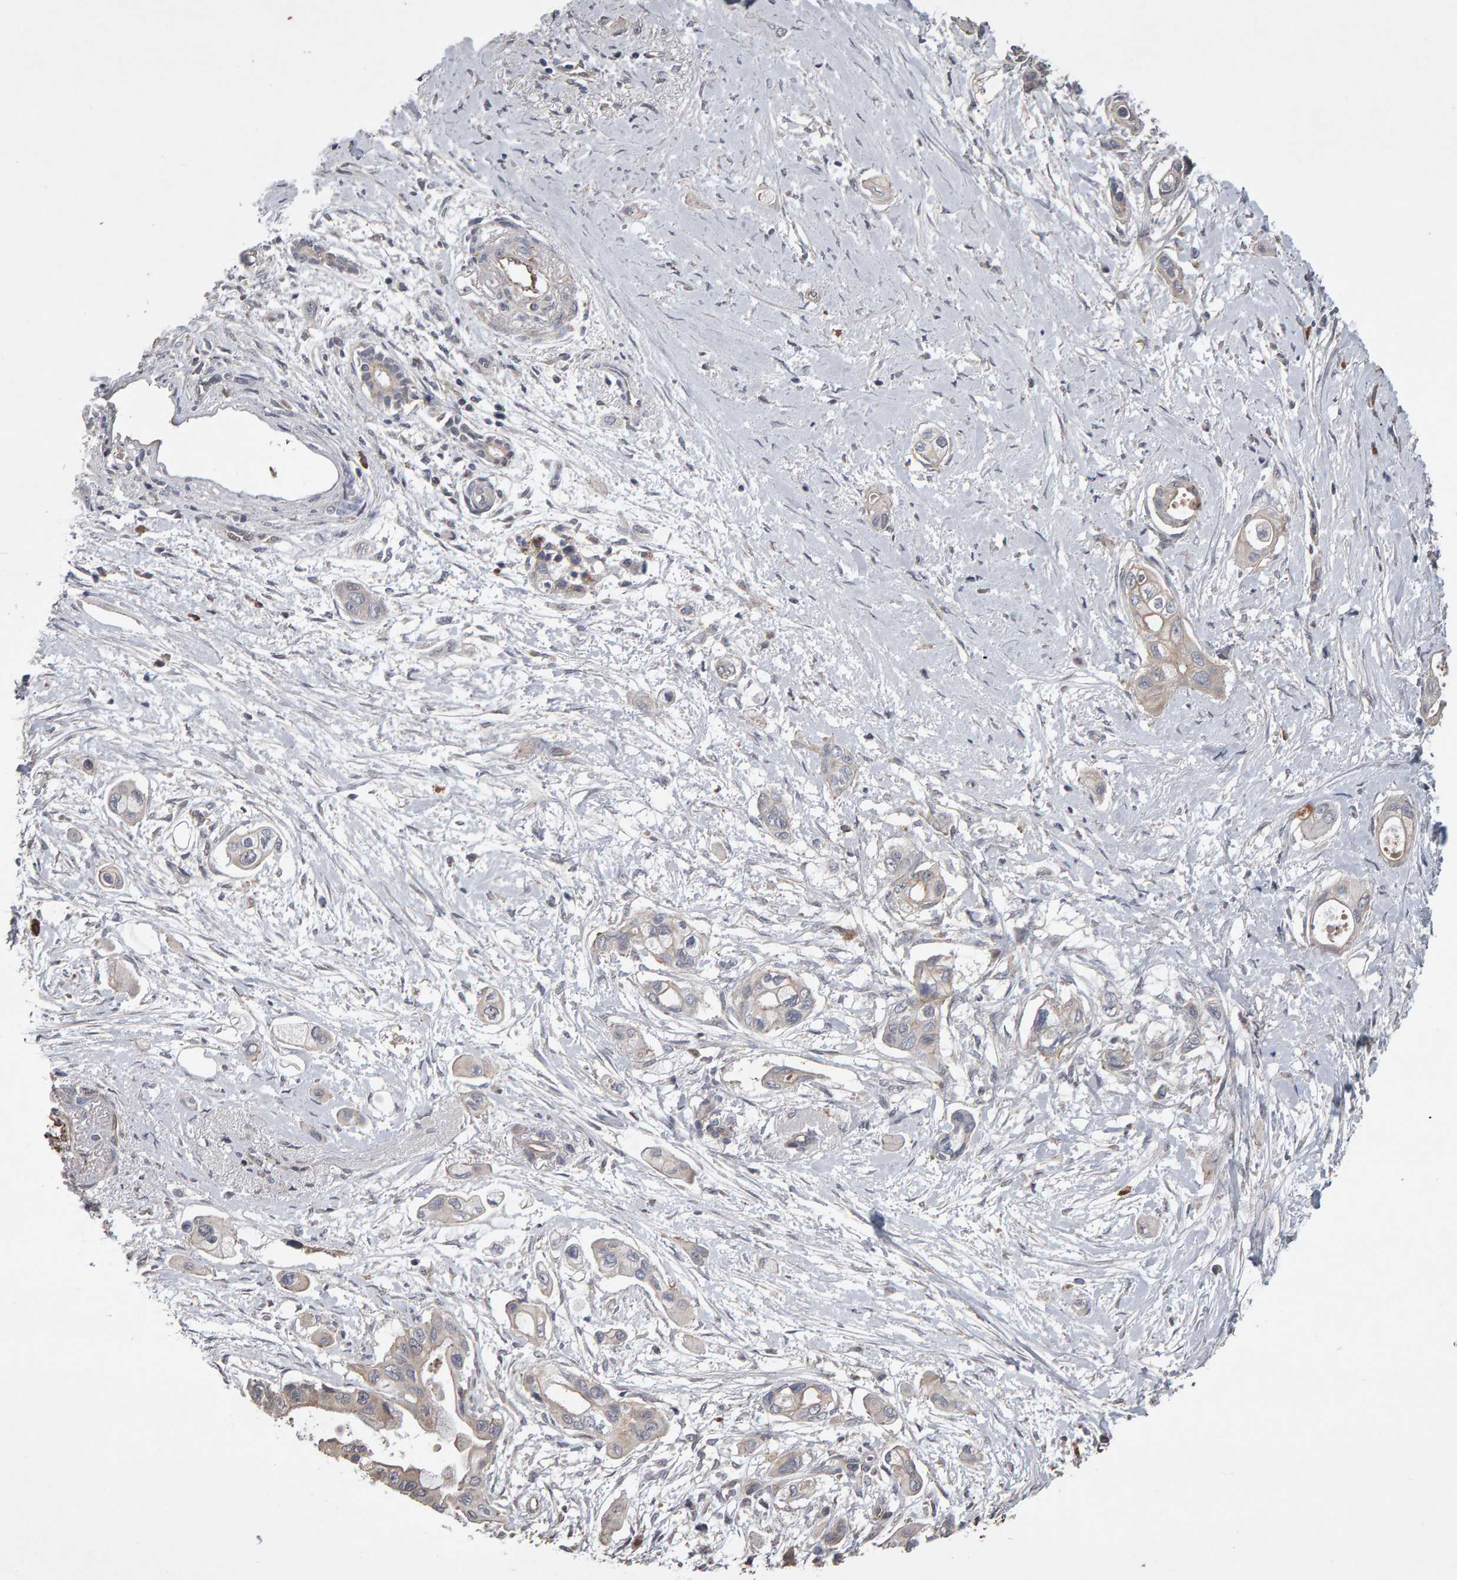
{"staining": {"intensity": "negative", "quantity": "none", "location": "none"}, "tissue": "pancreatic cancer", "cell_type": "Tumor cells", "image_type": "cancer", "snomed": [{"axis": "morphology", "description": "Adenocarcinoma, NOS"}, {"axis": "topography", "description": "Pancreas"}], "caption": "A high-resolution image shows IHC staining of pancreatic adenocarcinoma, which exhibits no significant staining in tumor cells. (Immunohistochemistry (ihc), brightfield microscopy, high magnification).", "gene": "COASY", "patient": {"sex": "male", "age": 59}}